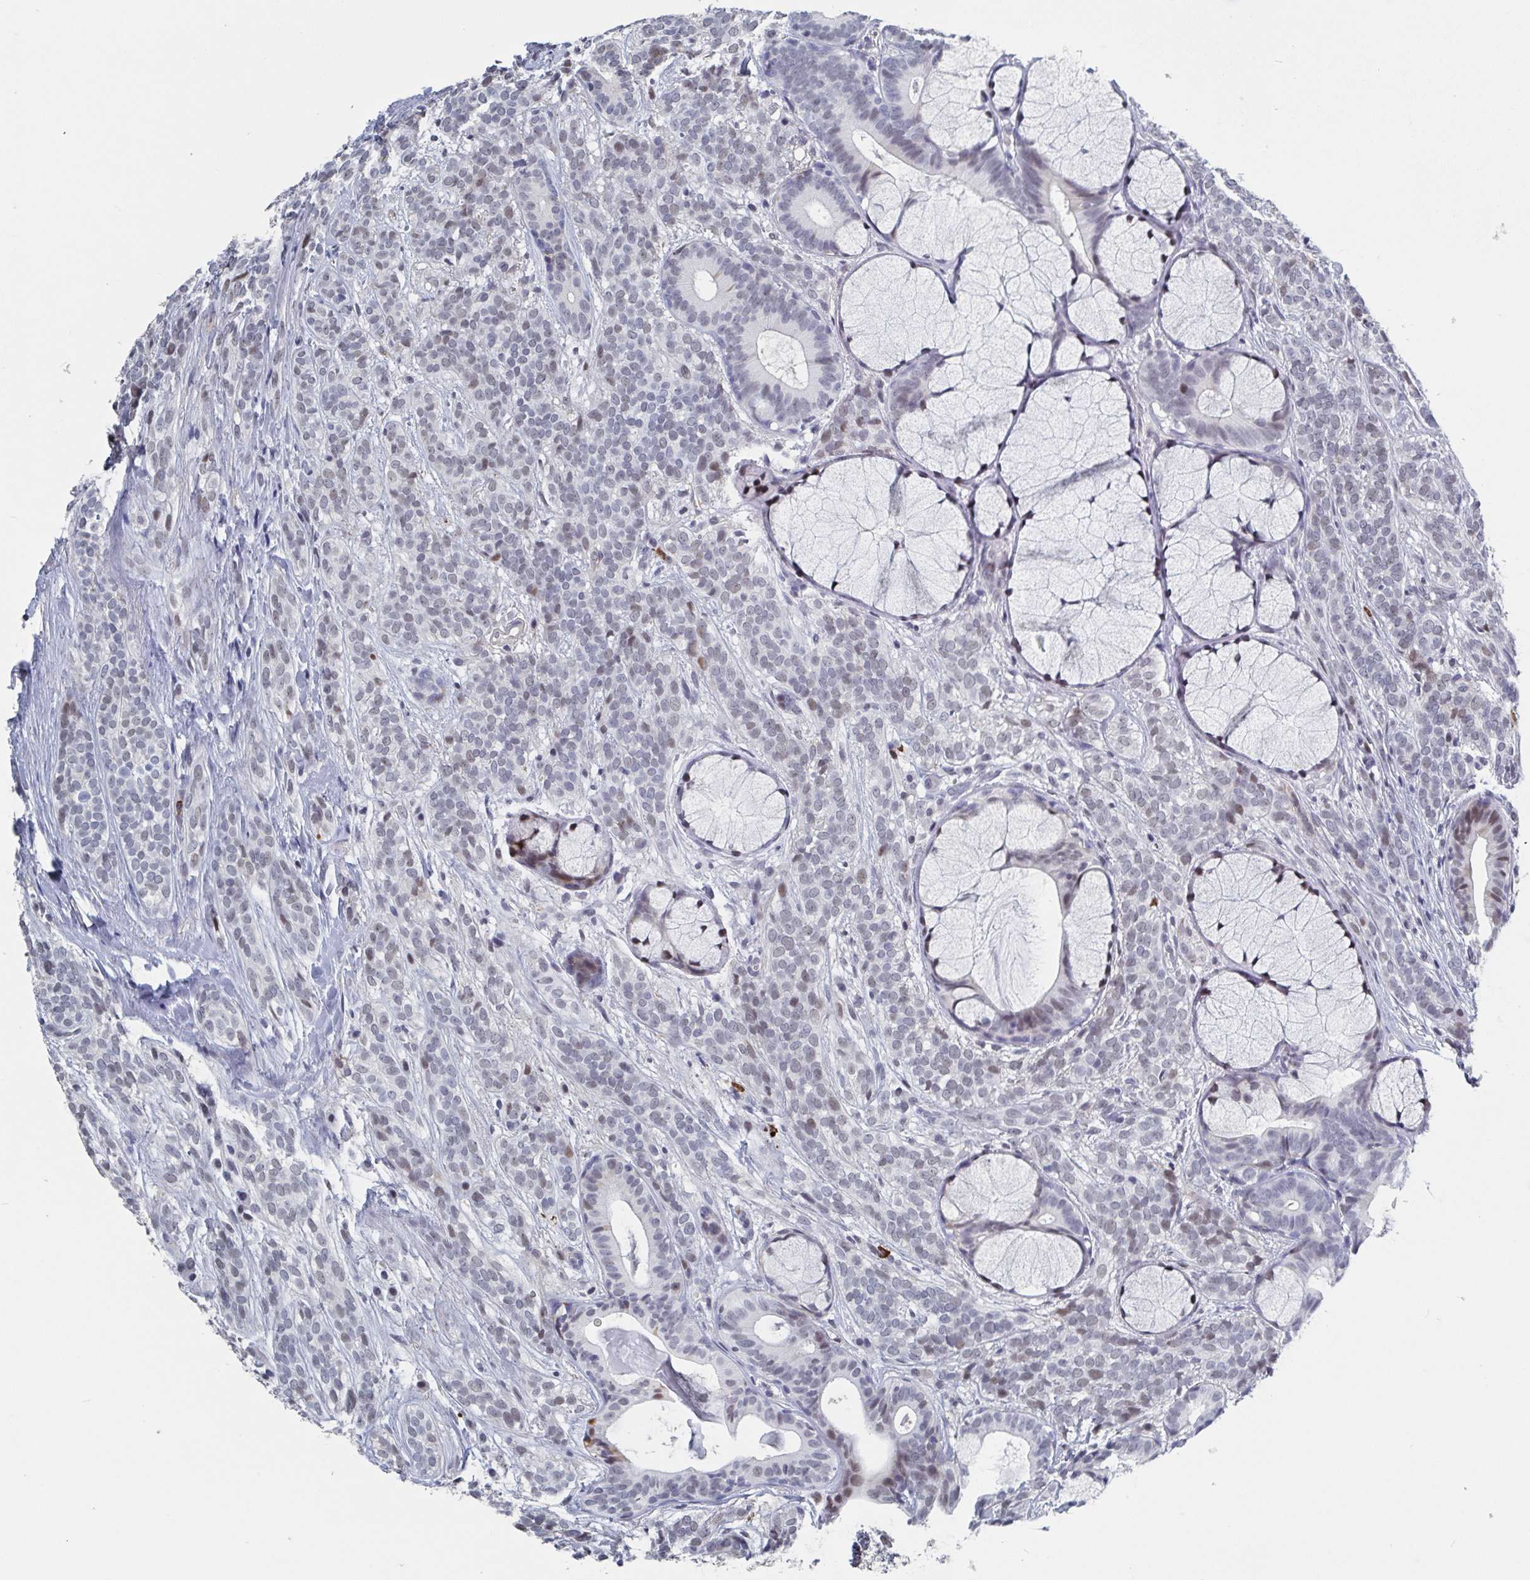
{"staining": {"intensity": "weak", "quantity": "25%-75%", "location": "nuclear"}, "tissue": "head and neck cancer", "cell_type": "Tumor cells", "image_type": "cancer", "snomed": [{"axis": "morphology", "description": "Adenocarcinoma, NOS"}, {"axis": "topography", "description": "Head-Neck"}], "caption": "IHC histopathology image of neoplastic tissue: adenocarcinoma (head and neck) stained using IHC displays low levels of weak protein expression localized specifically in the nuclear of tumor cells, appearing as a nuclear brown color.", "gene": "BCL7B", "patient": {"sex": "female", "age": 57}}